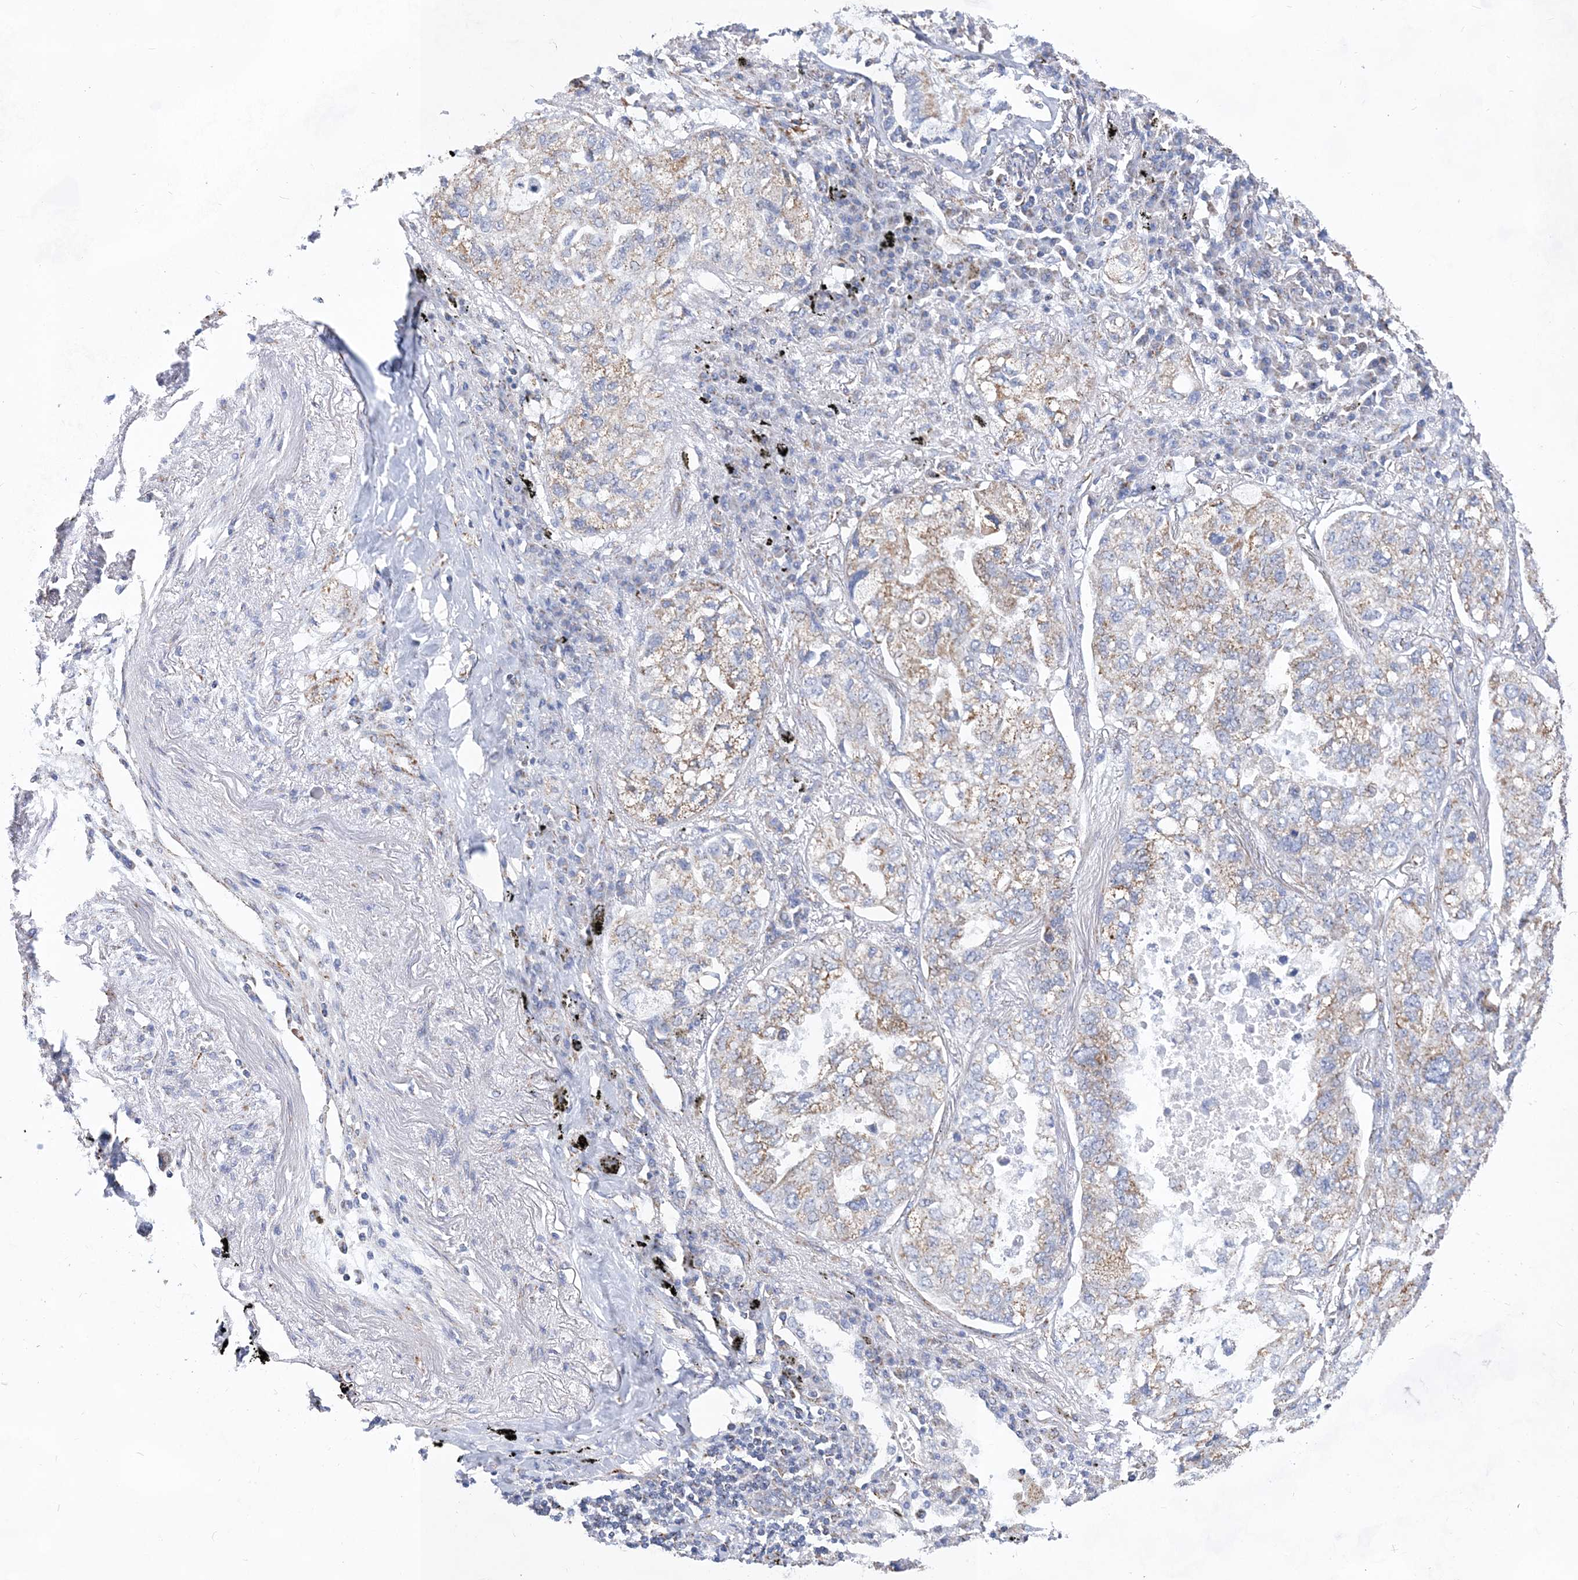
{"staining": {"intensity": "weak", "quantity": "25%-75%", "location": "cytoplasmic/membranous"}, "tissue": "lung cancer", "cell_type": "Tumor cells", "image_type": "cancer", "snomed": [{"axis": "morphology", "description": "Adenocarcinoma, NOS"}, {"axis": "topography", "description": "Lung"}], "caption": "Weak cytoplasmic/membranous positivity for a protein is present in about 25%-75% of tumor cells of lung cancer using immunohistochemistry (IHC).", "gene": "ACOT9", "patient": {"sex": "male", "age": 65}}